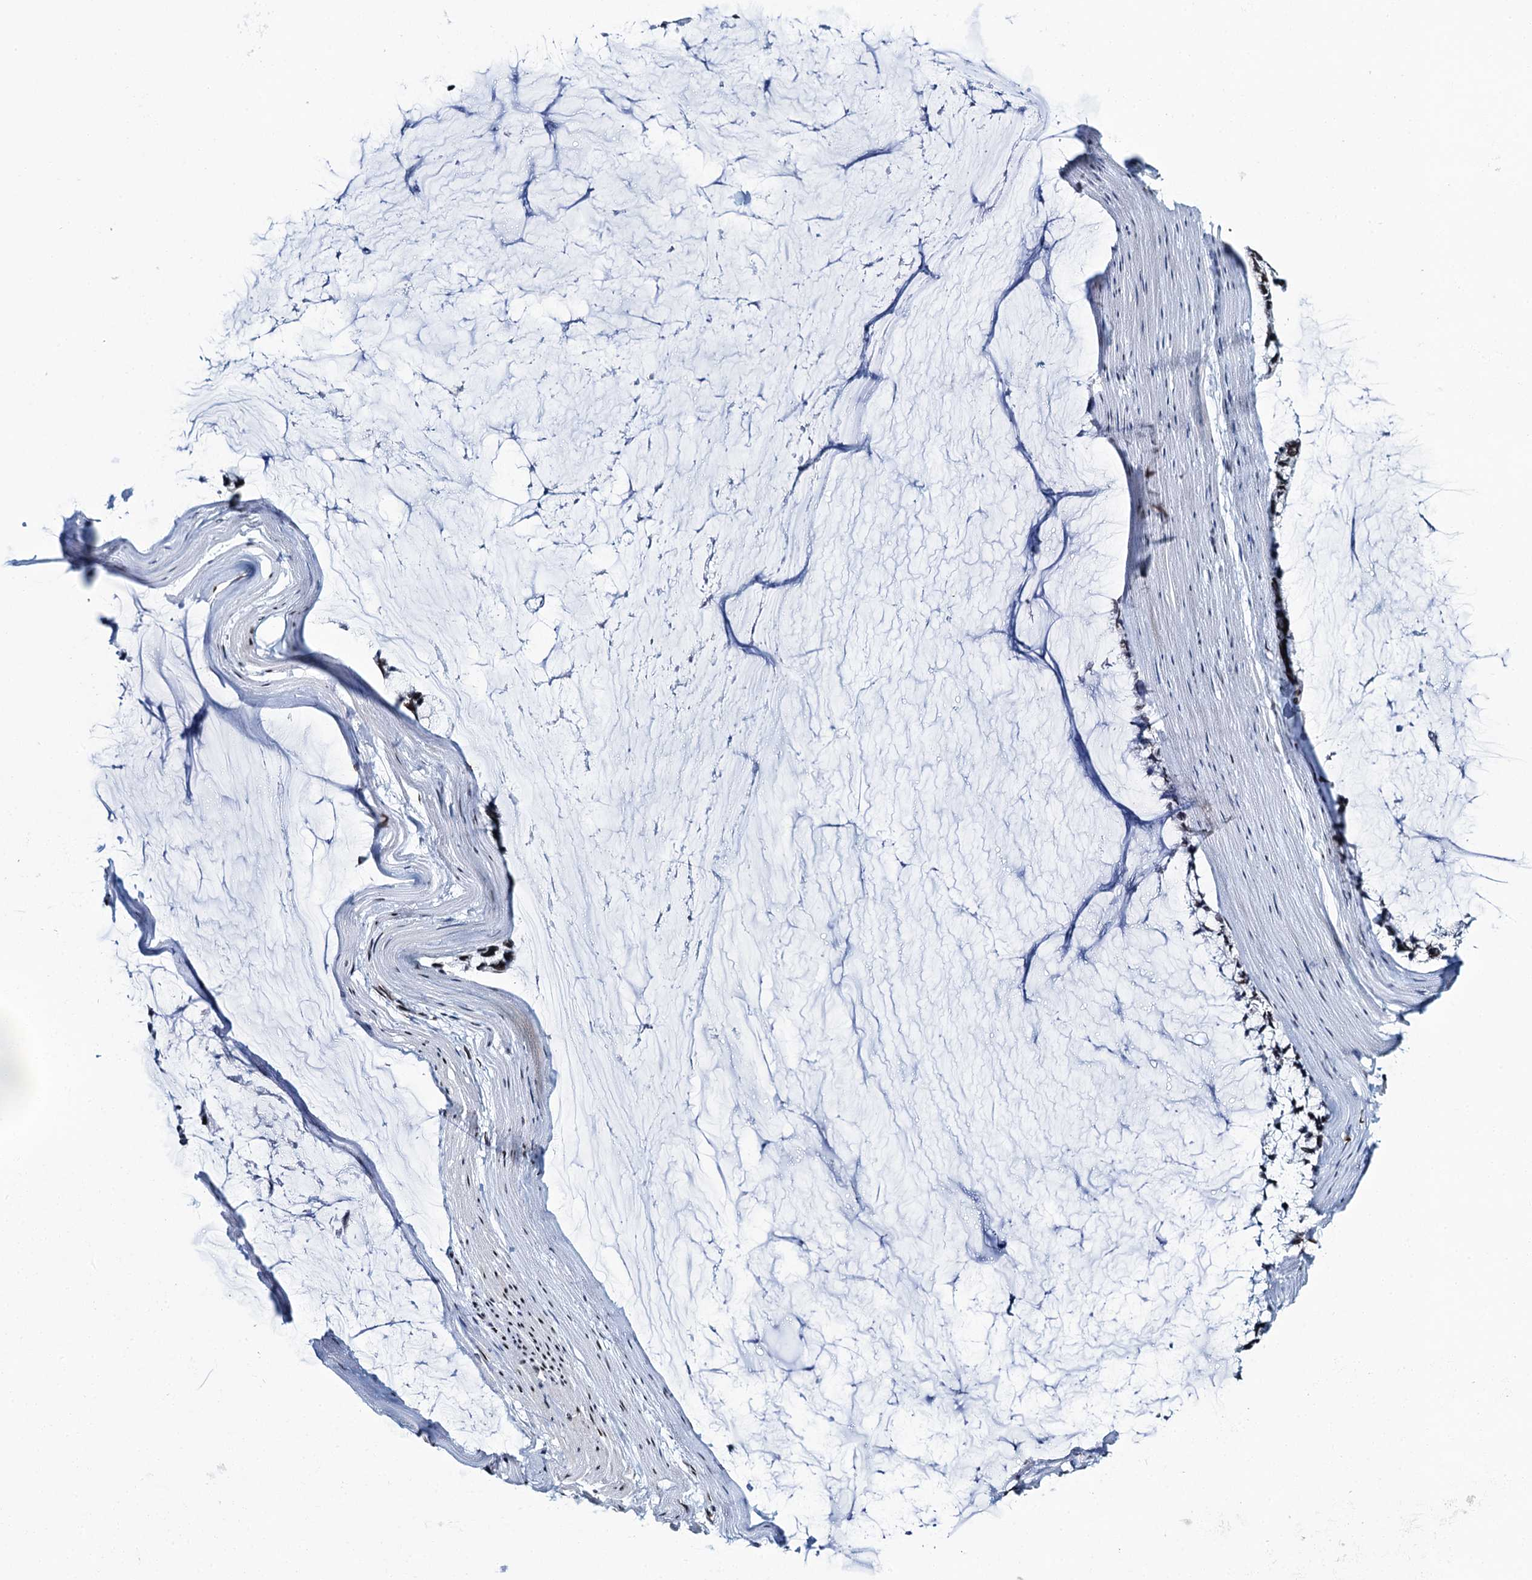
{"staining": {"intensity": "moderate", "quantity": ">75%", "location": "nuclear"}, "tissue": "ovarian cancer", "cell_type": "Tumor cells", "image_type": "cancer", "snomed": [{"axis": "morphology", "description": "Cystadenocarcinoma, mucinous, NOS"}, {"axis": "topography", "description": "Ovary"}], "caption": "Immunohistochemistry (IHC) (DAB (3,3'-diaminobenzidine)) staining of mucinous cystadenocarcinoma (ovarian) displays moderate nuclear protein expression in approximately >75% of tumor cells.", "gene": "HNRNPUL2", "patient": {"sex": "female", "age": 39}}